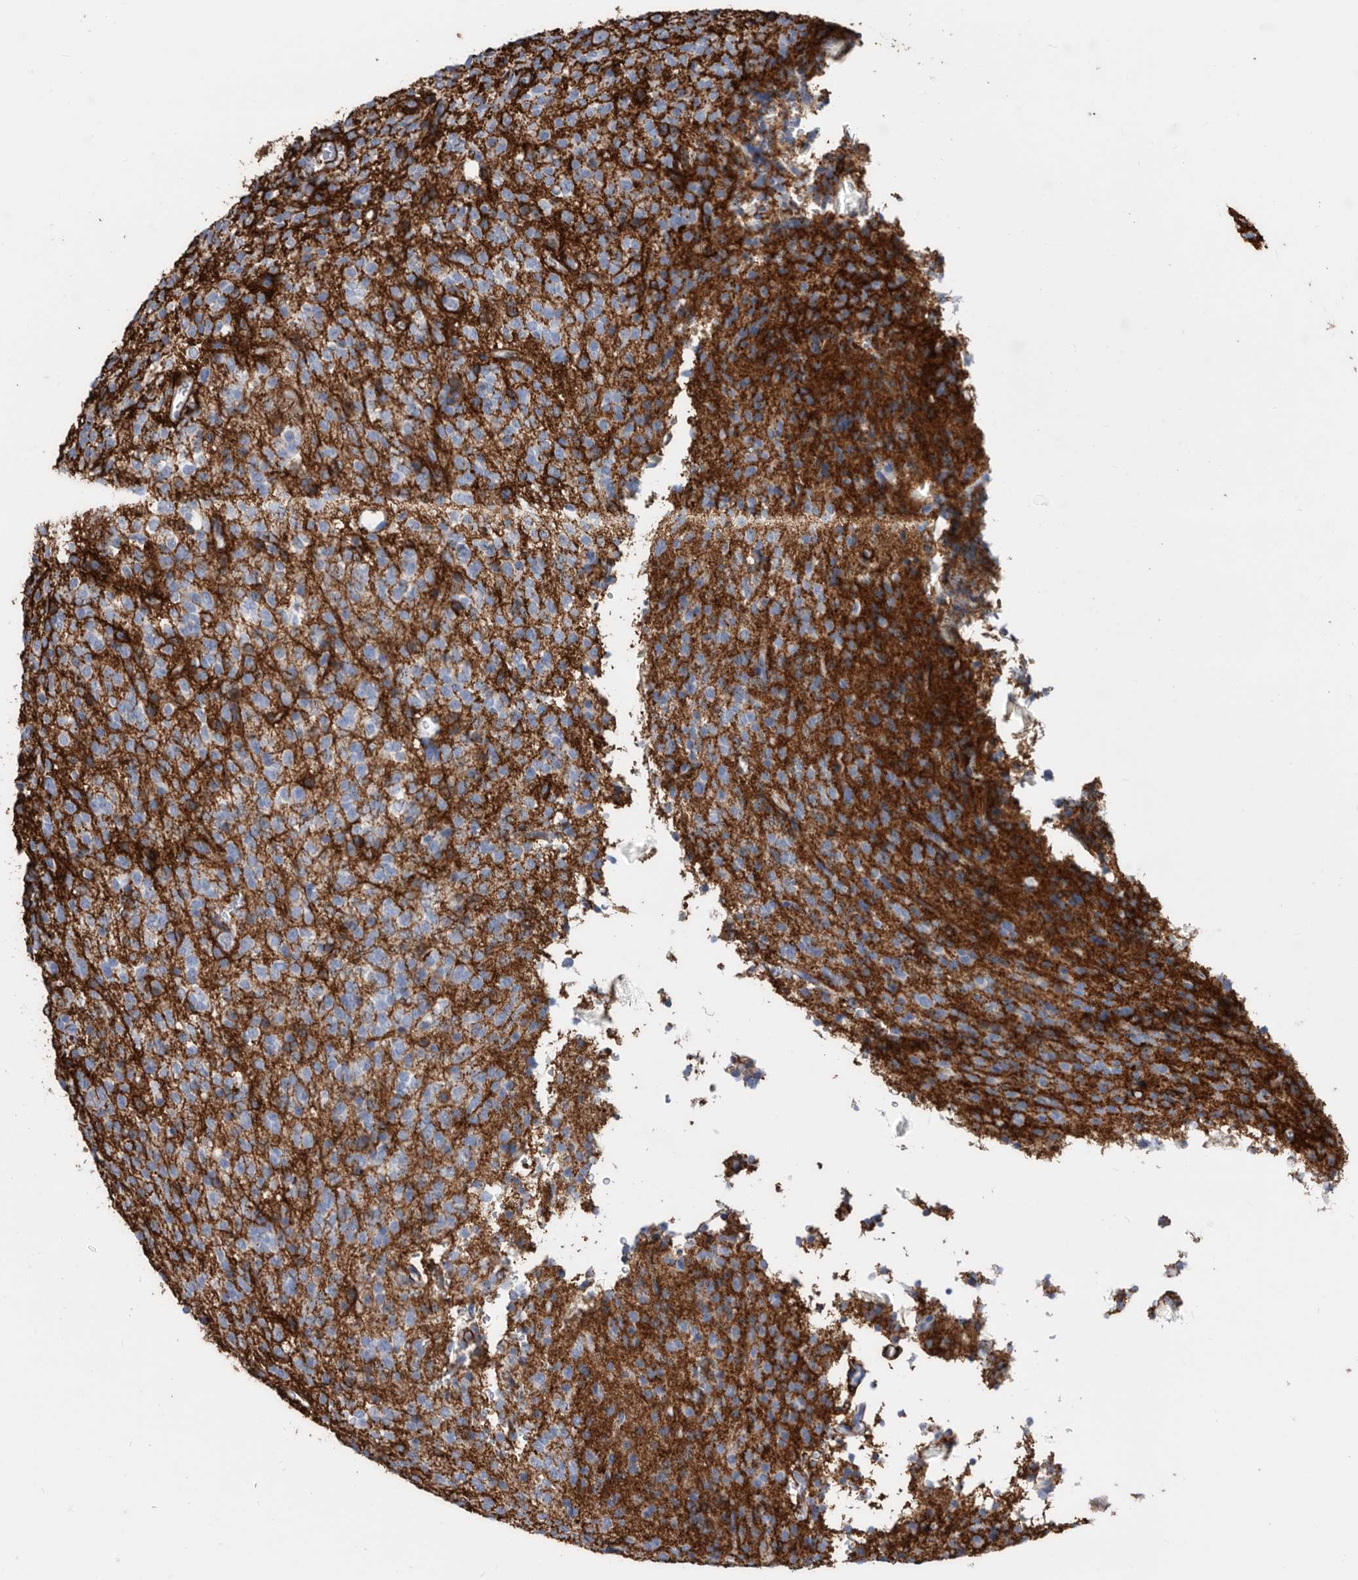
{"staining": {"intensity": "negative", "quantity": "none", "location": "none"}, "tissue": "glioma", "cell_type": "Tumor cells", "image_type": "cancer", "snomed": [{"axis": "morphology", "description": "Glioma, malignant, High grade"}, {"axis": "topography", "description": "Brain"}], "caption": "Immunohistochemical staining of malignant glioma (high-grade) shows no significant staining in tumor cells. (DAB immunohistochemistry, high magnification).", "gene": "MS4A4A", "patient": {"sex": "male", "age": 34}}